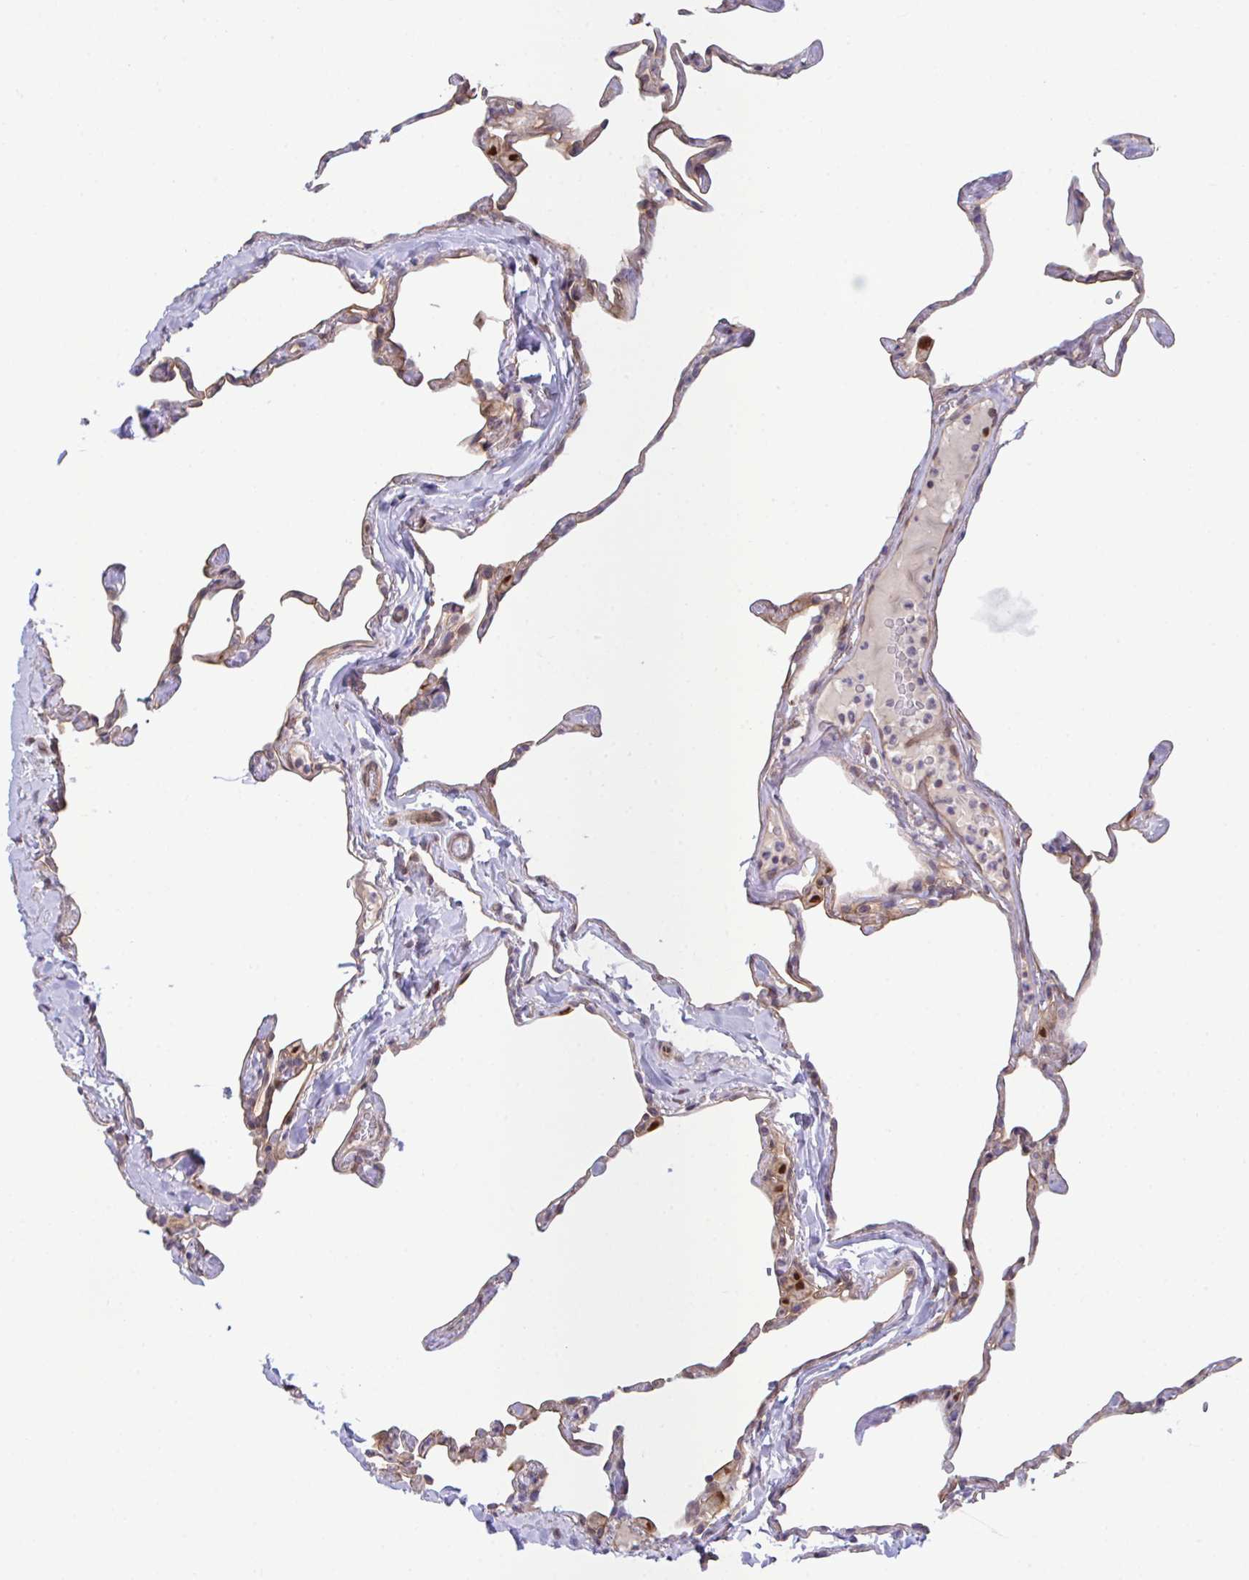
{"staining": {"intensity": "negative", "quantity": "none", "location": "none"}, "tissue": "lung", "cell_type": "Alveolar cells", "image_type": "normal", "snomed": [{"axis": "morphology", "description": "Normal tissue, NOS"}, {"axis": "topography", "description": "Lung"}], "caption": "Micrograph shows no significant protein staining in alveolar cells of unremarkable lung.", "gene": "ZBED3", "patient": {"sex": "male", "age": 65}}